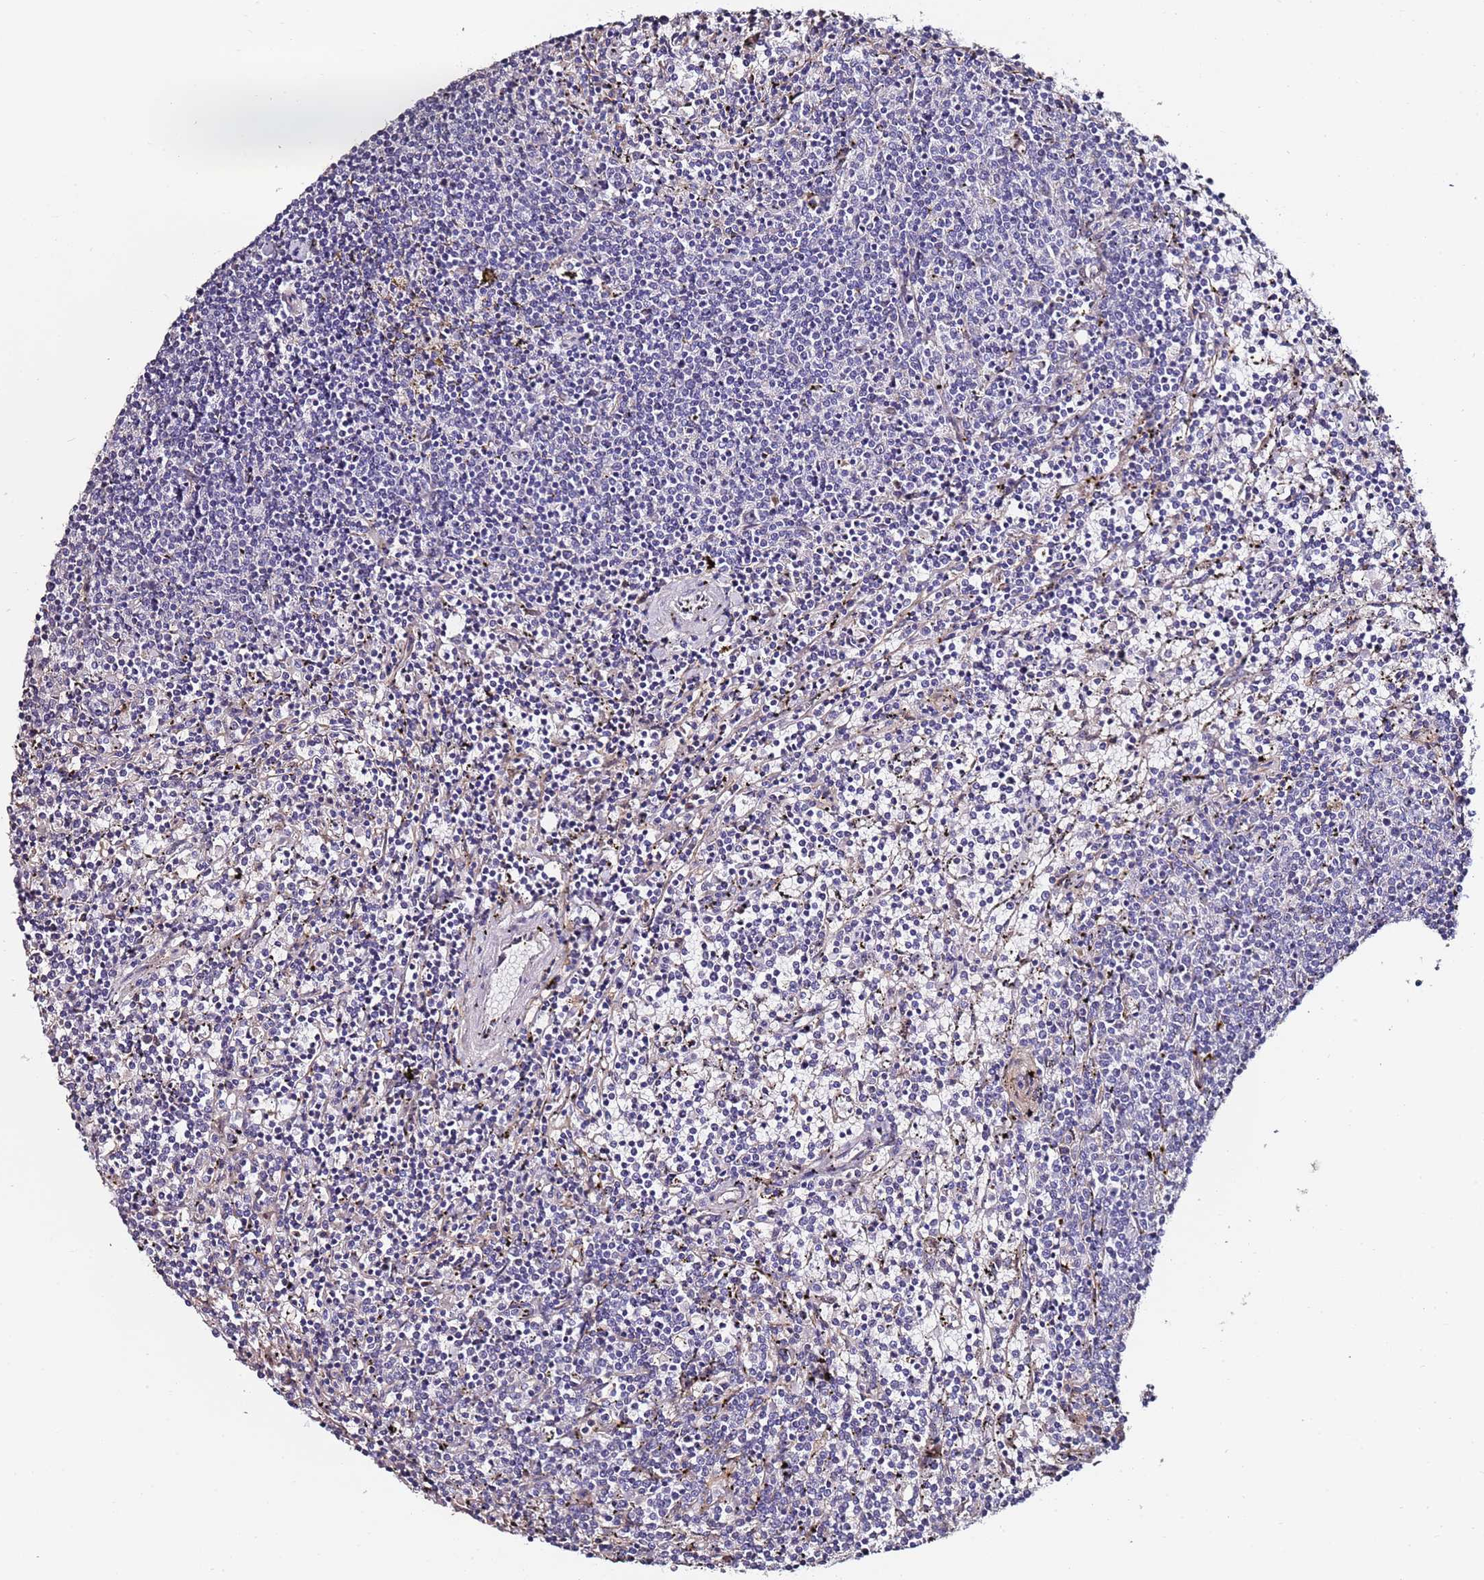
{"staining": {"intensity": "negative", "quantity": "none", "location": "none"}, "tissue": "lymphoma", "cell_type": "Tumor cells", "image_type": "cancer", "snomed": [{"axis": "morphology", "description": "Malignant lymphoma, non-Hodgkin's type, Low grade"}, {"axis": "topography", "description": "Spleen"}], "caption": "Lymphoma was stained to show a protein in brown. There is no significant positivity in tumor cells.", "gene": "C3orf80", "patient": {"sex": "female", "age": 50}}